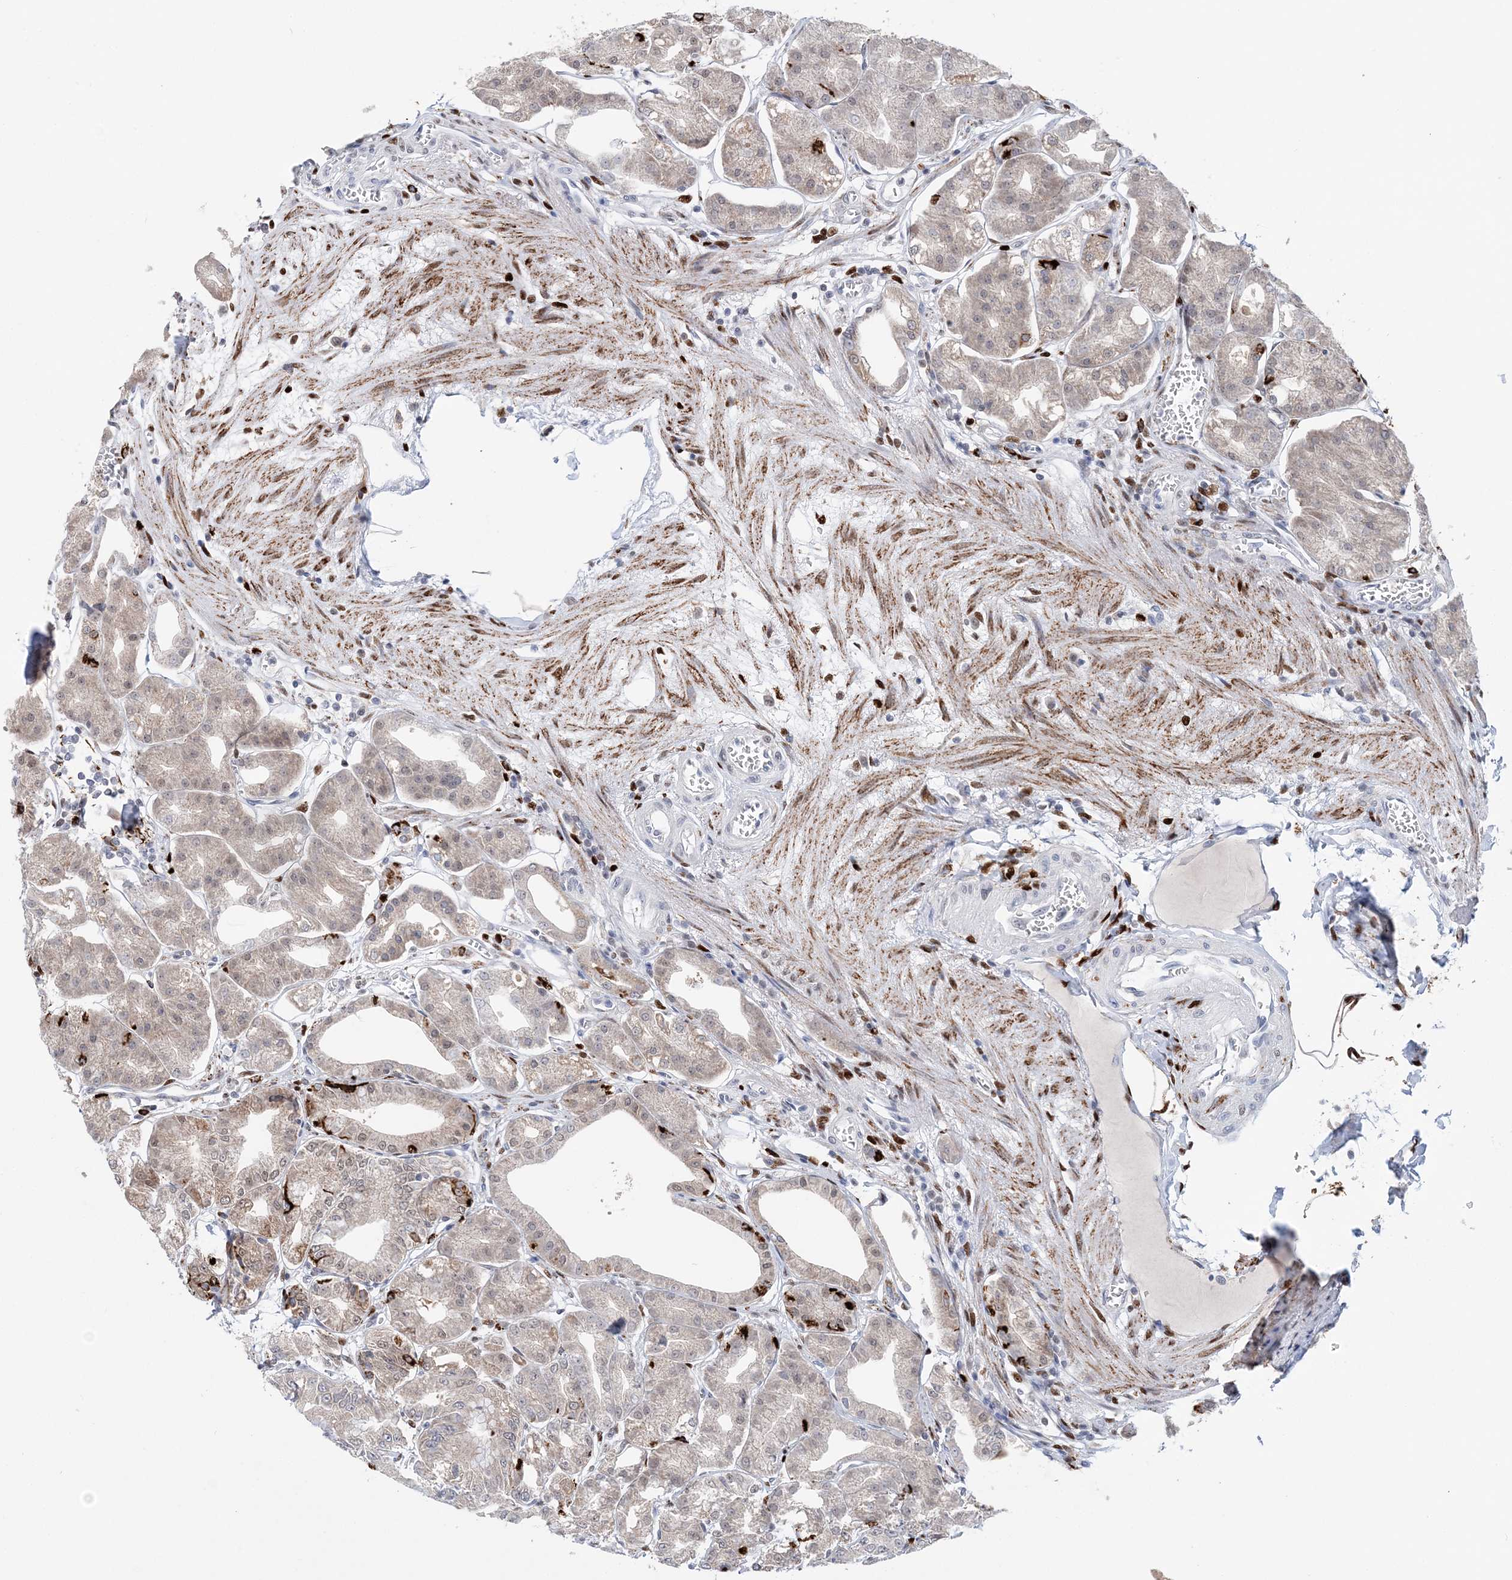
{"staining": {"intensity": "strong", "quantity": "<25%", "location": "cytoplasmic/membranous"}, "tissue": "stomach", "cell_type": "Glandular cells", "image_type": "normal", "snomed": [{"axis": "morphology", "description": "Normal tissue, NOS"}, {"axis": "topography", "description": "Stomach, lower"}], "caption": "Unremarkable stomach shows strong cytoplasmic/membranous expression in approximately <25% of glandular cells.", "gene": "NIT2", "patient": {"sex": "male", "age": 71}}